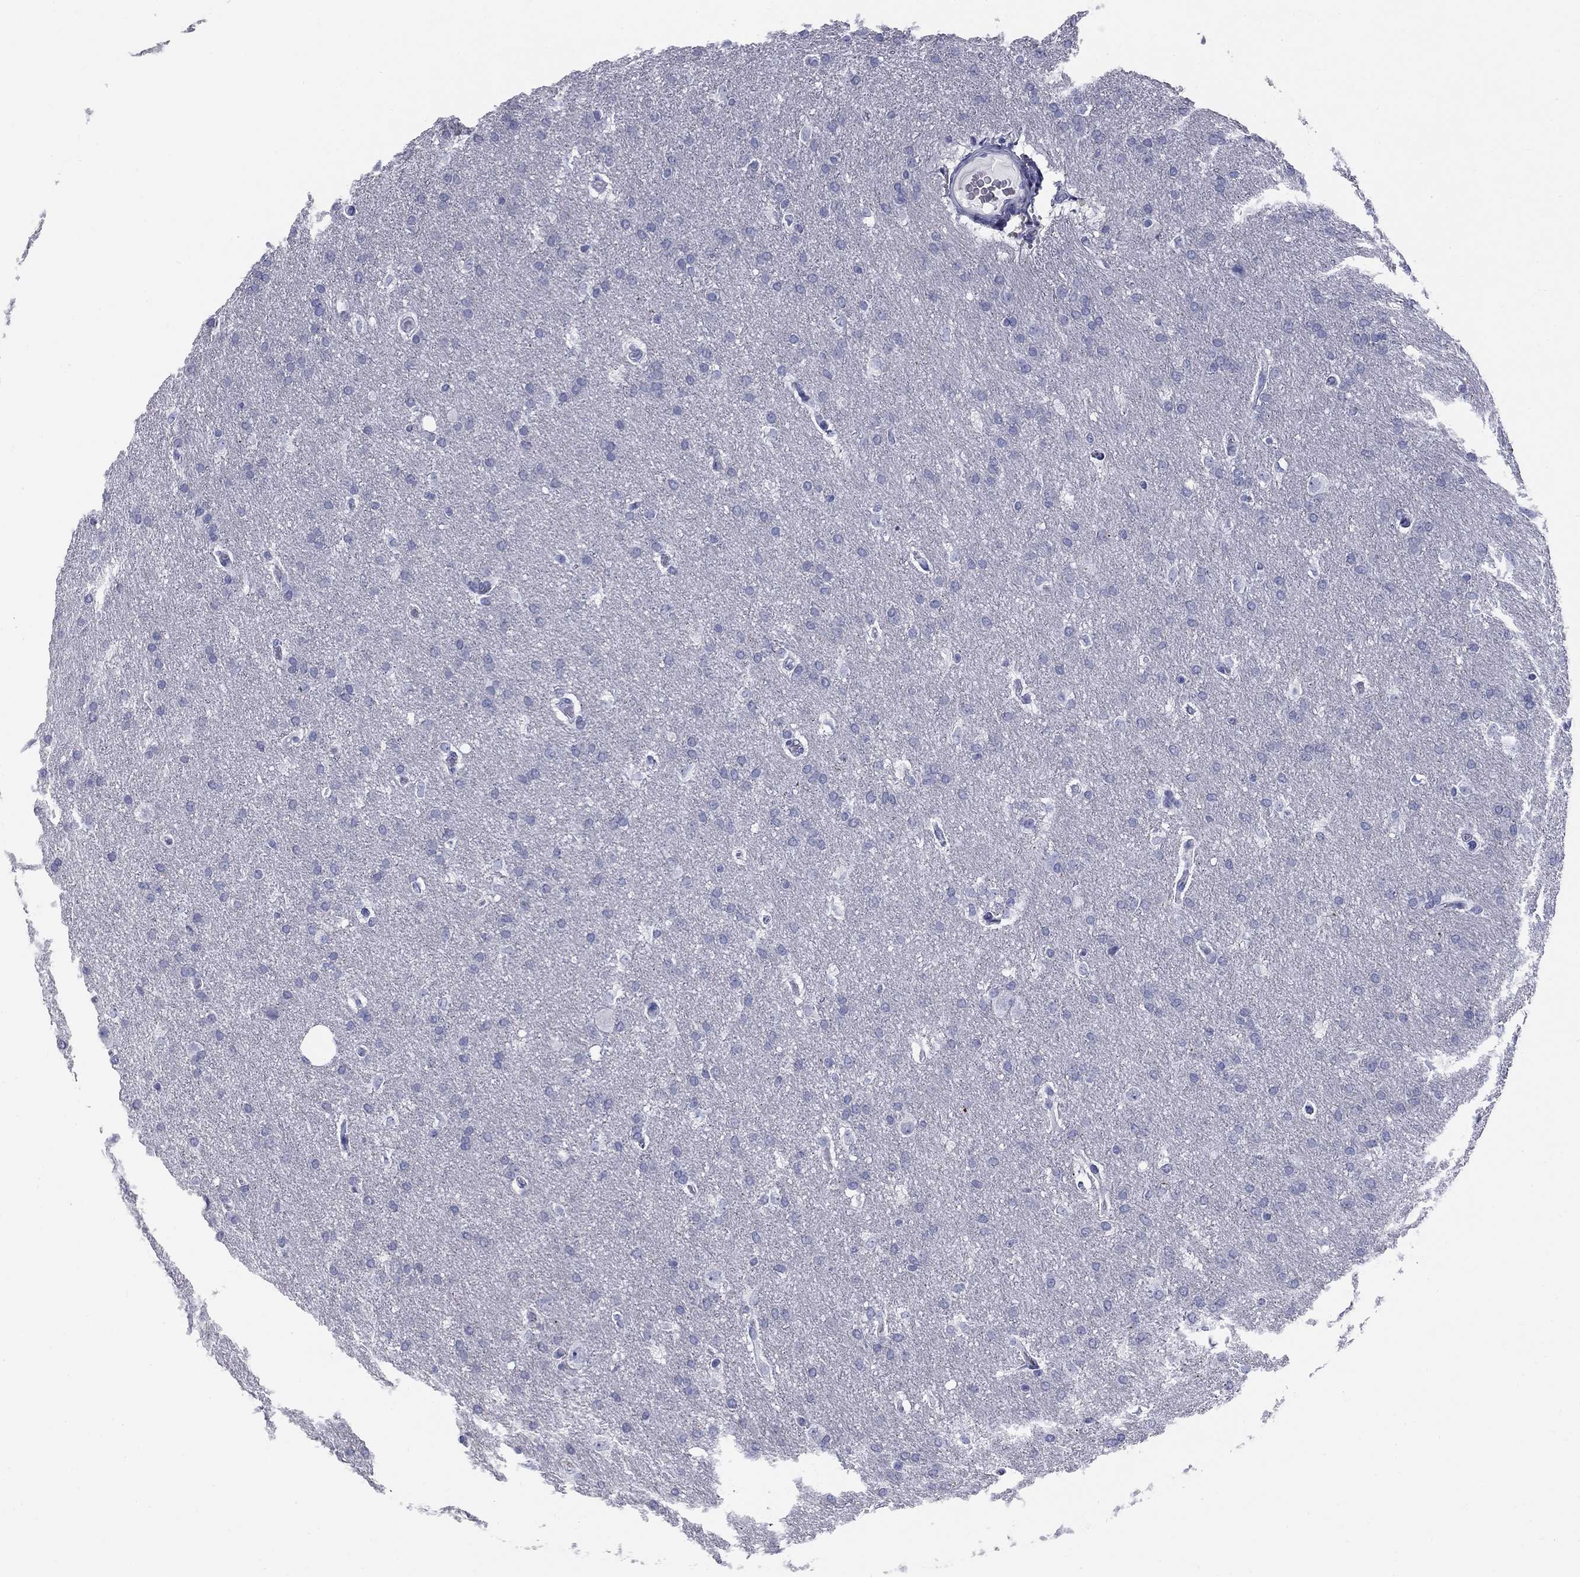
{"staining": {"intensity": "negative", "quantity": "none", "location": "none"}, "tissue": "glioma", "cell_type": "Tumor cells", "image_type": "cancer", "snomed": [{"axis": "morphology", "description": "Glioma, malignant, Low grade"}, {"axis": "topography", "description": "Brain"}], "caption": "This is an immunohistochemistry histopathology image of human malignant glioma (low-grade). There is no staining in tumor cells.", "gene": "SULT2B1", "patient": {"sex": "female", "age": 37}}